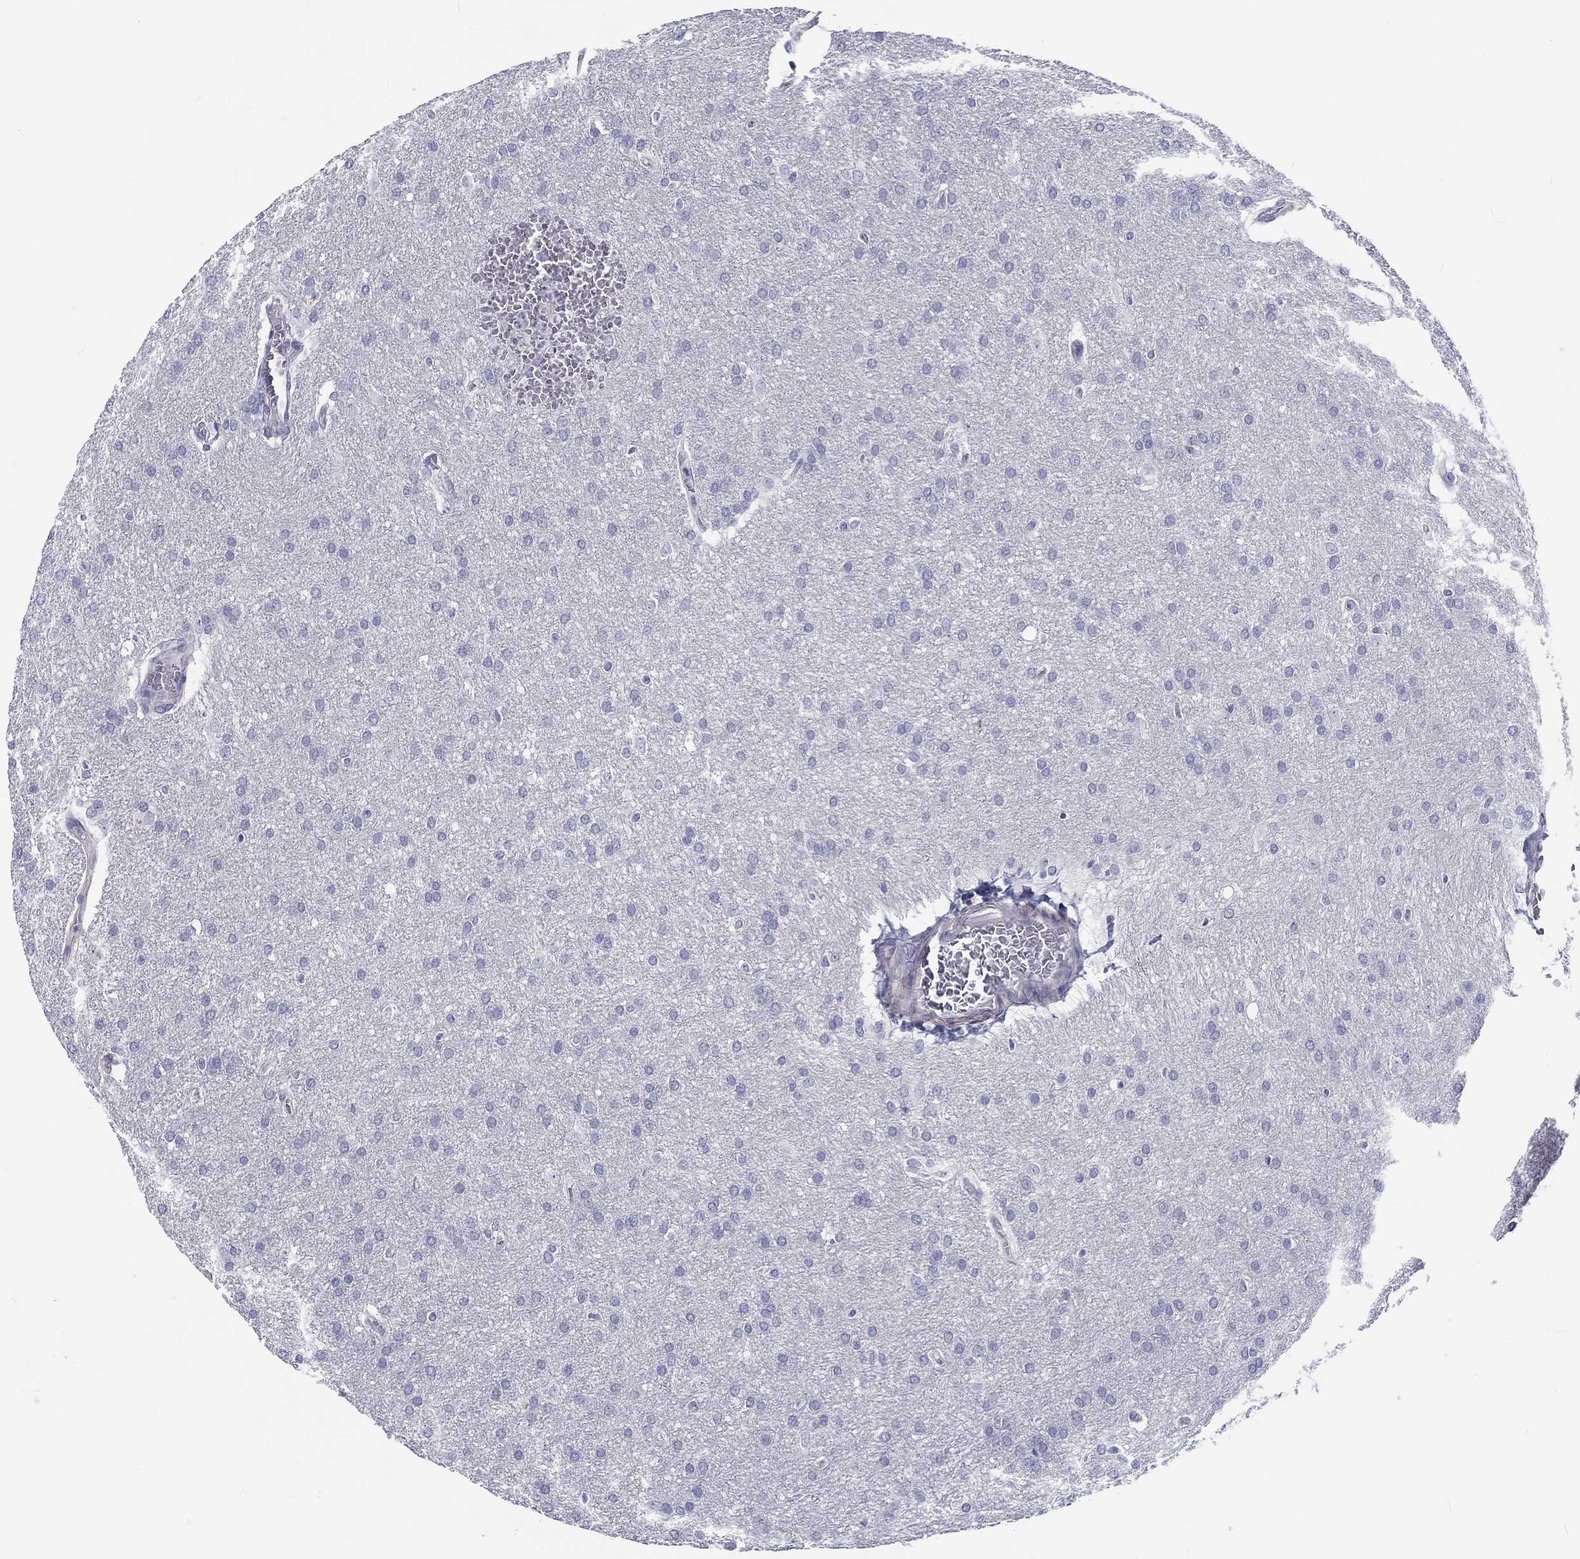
{"staining": {"intensity": "negative", "quantity": "none", "location": "none"}, "tissue": "glioma", "cell_type": "Tumor cells", "image_type": "cancer", "snomed": [{"axis": "morphology", "description": "Glioma, malignant, Low grade"}, {"axis": "topography", "description": "Brain"}], "caption": "This is a photomicrograph of immunohistochemistry staining of malignant glioma (low-grade), which shows no expression in tumor cells.", "gene": "CRYGD", "patient": {"sex": "female", "age": 32}}